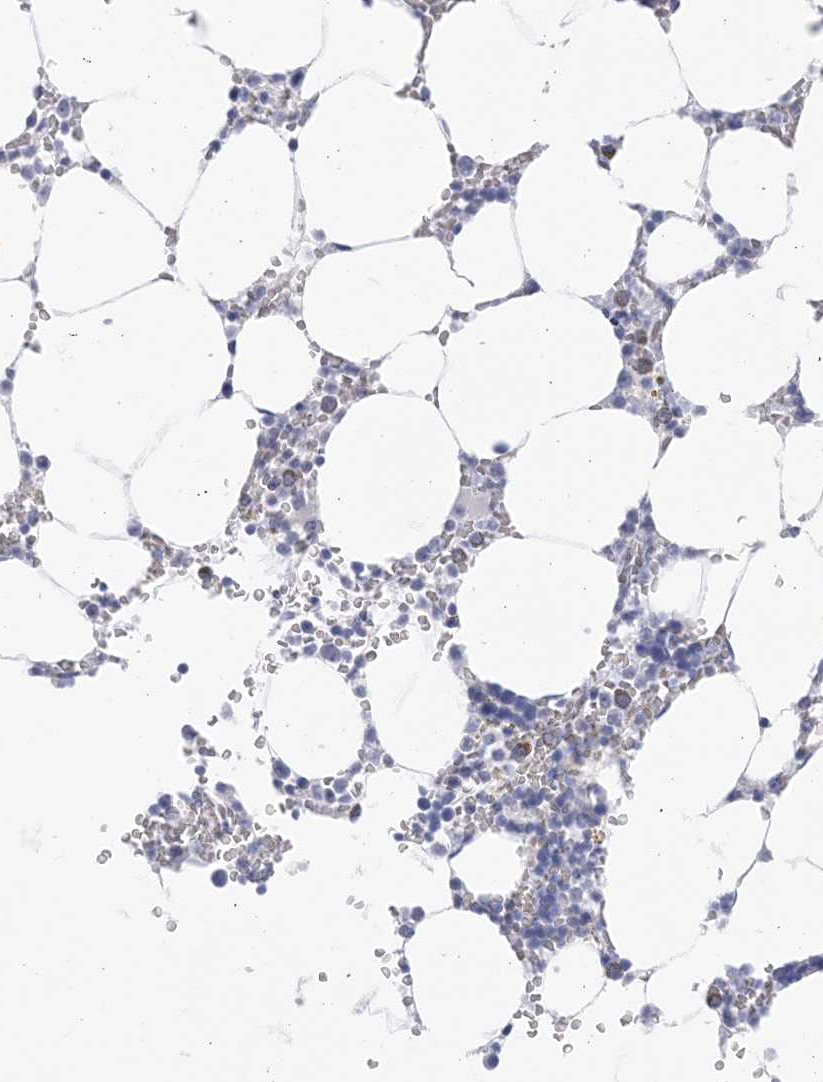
{"staining": {"intensity": "negative", "quantity": "none", "location": "none"}, "tissue": "bone marrow", "cell_type": "Hematopoietic cells", "image_type": "normal", "snomed": [{"axis": "morphology", "description": "Normal tissue, NOS"}, {"axis": "topography", "description": "Bone marrow"}], "caption": "Protein analysis of normal bone marrow displays no significant expression in hematopoietic cells. (Brightfield microscopy of DAB IHC at high magnification).", "gene": "SH3YL1", "patient": {"sex": "male", "age": 70}}